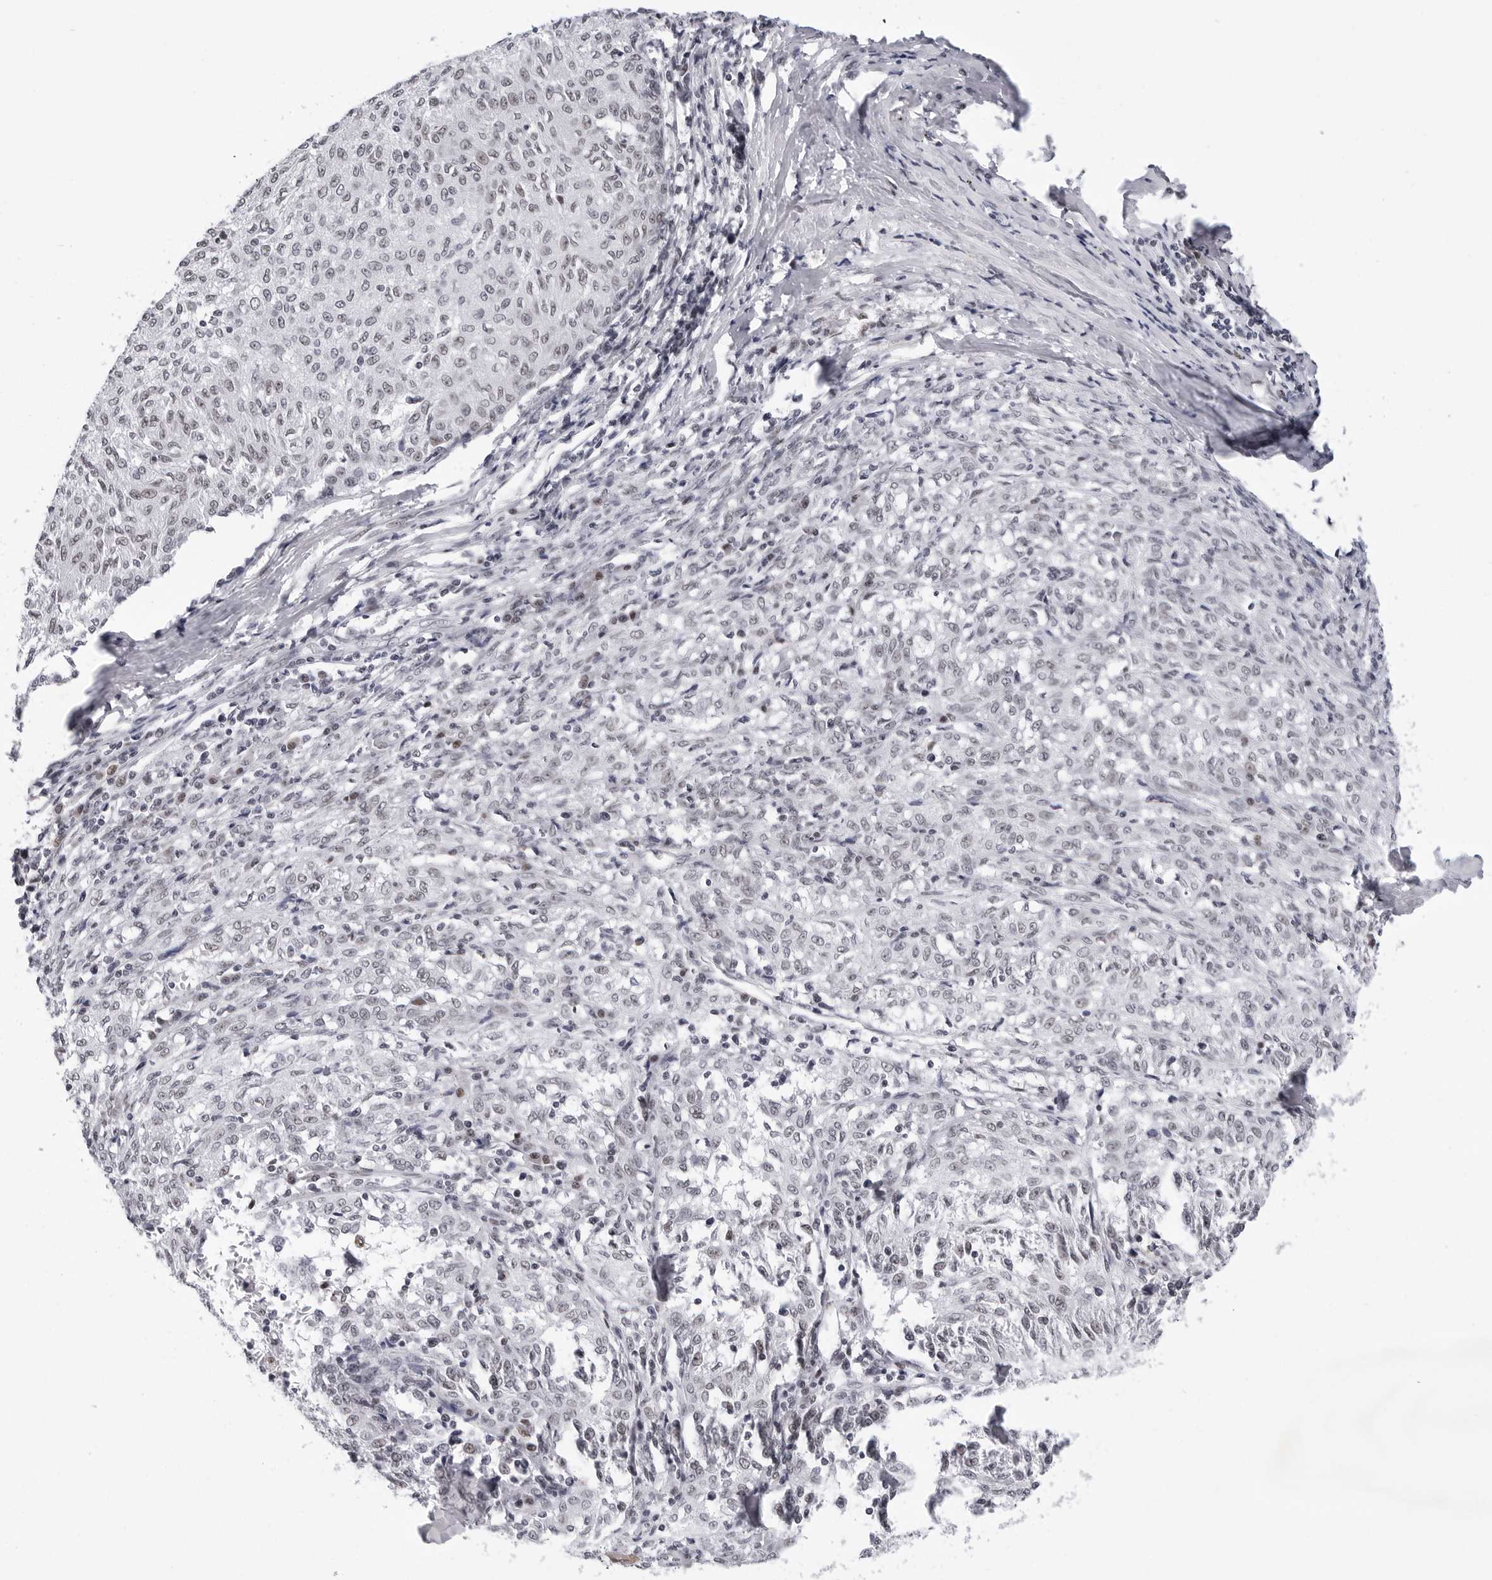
{"staining": {"intensity": "negative", "quantity": "none", "location": "none"}, "tissue": "melanoma", "cell_type": "Tumor cells", "image_type": "cancer", "snomed": [{"axis": "morphology", "description": "Malignant melanoma, NOS"}, {"axis": "topography", "description": "Skin"}], "caption": "Tumor cells show no significant staining in malignant melanoma.", "gene": "SF3B4", "patient": {"sex": "female", "age": 72}}